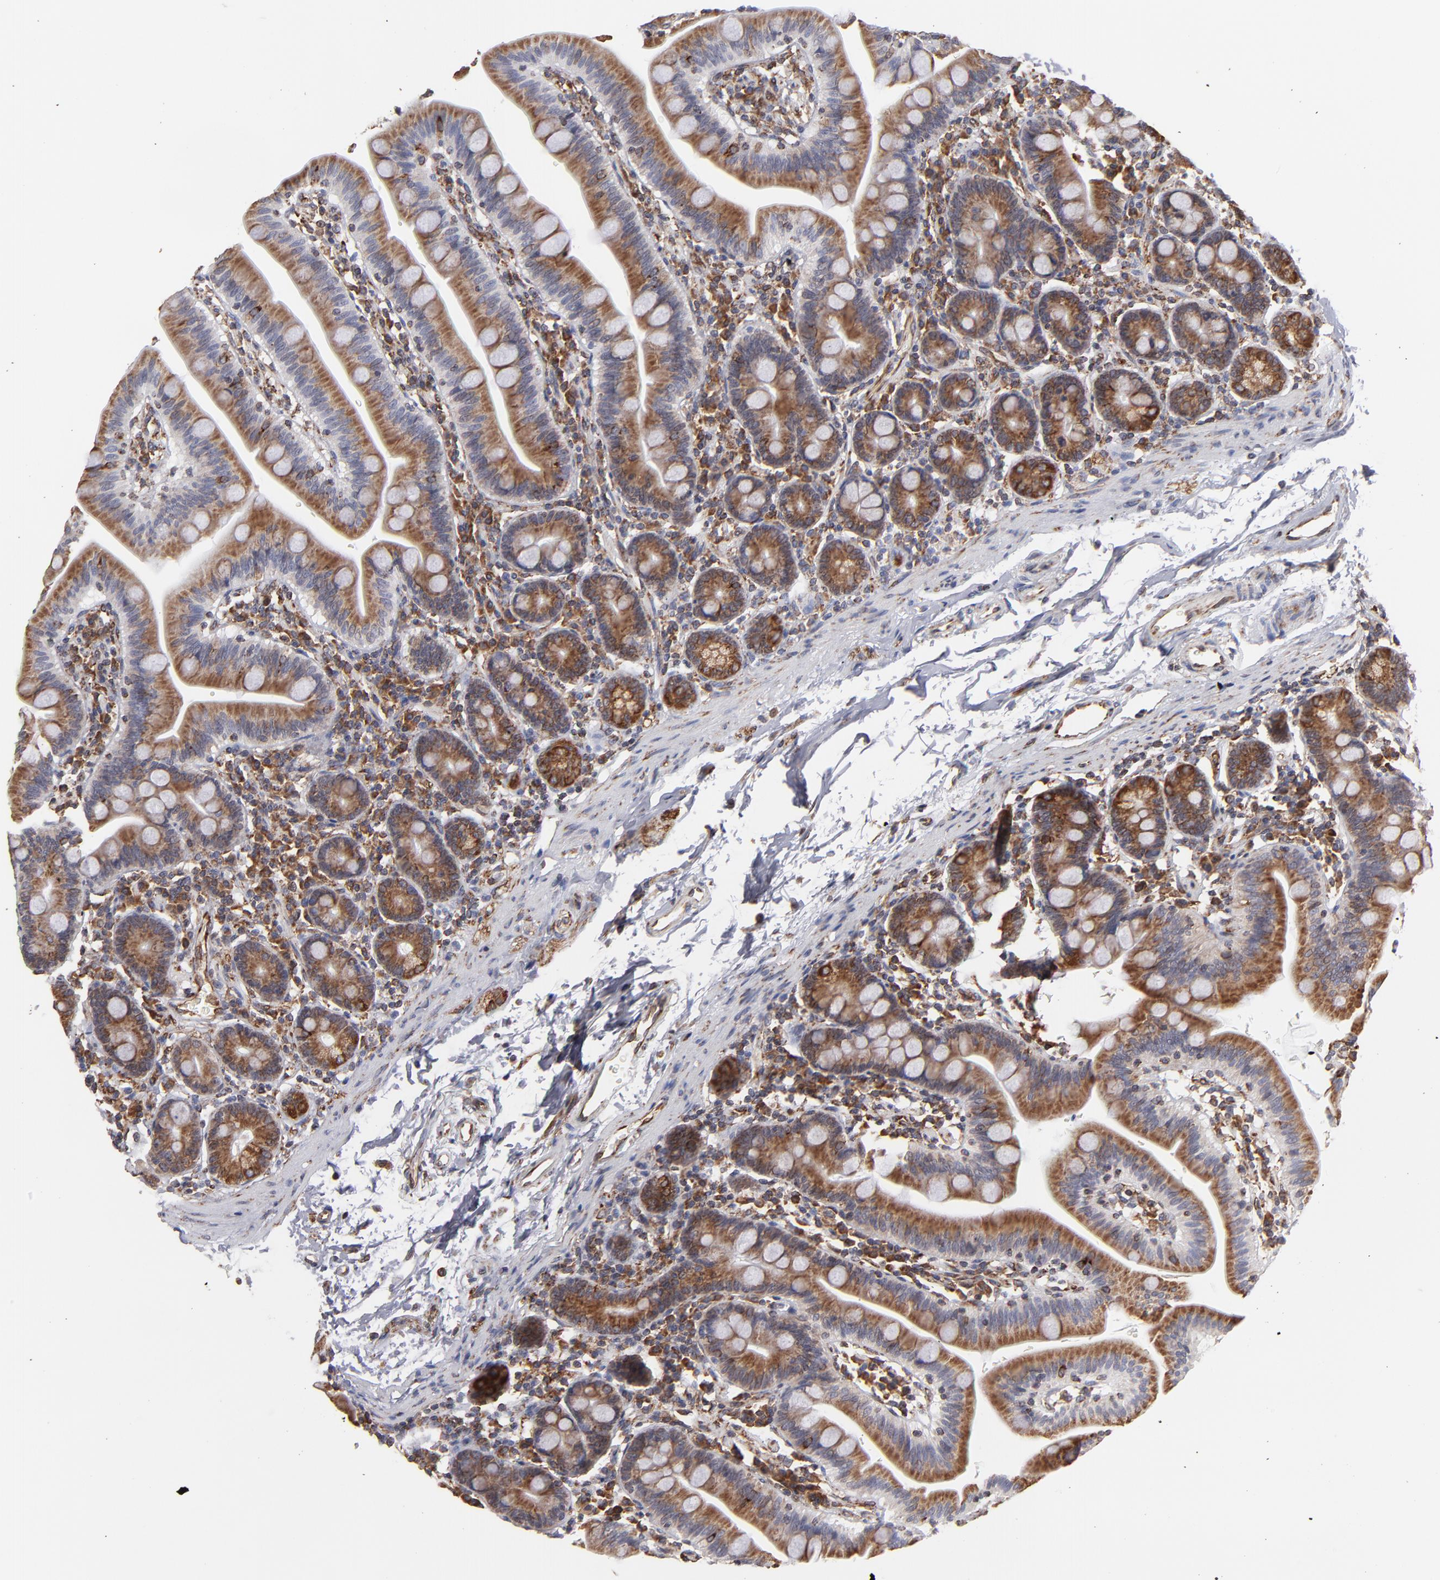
{"staining": {"intensity": "strong", "quantity": ">75%", "location": "cytoplasmic/membranous"}, "tissue": "small intestine", "cell_type": "Glandular cells", "image_type": "normal", "snomed": [{"axis": "morphology", "description": "Normal tissue, NOS"}, {"axis": "topography", "description": "Small intestine"}], "caption": "Brown immunohistochemical staining in normal small intestine demonstrates strong cytoplasmic/membranous staining in approximately >75% of glandular cells.", "gene": "KTN1", "patient": {"sex": "male", "age": 79}}